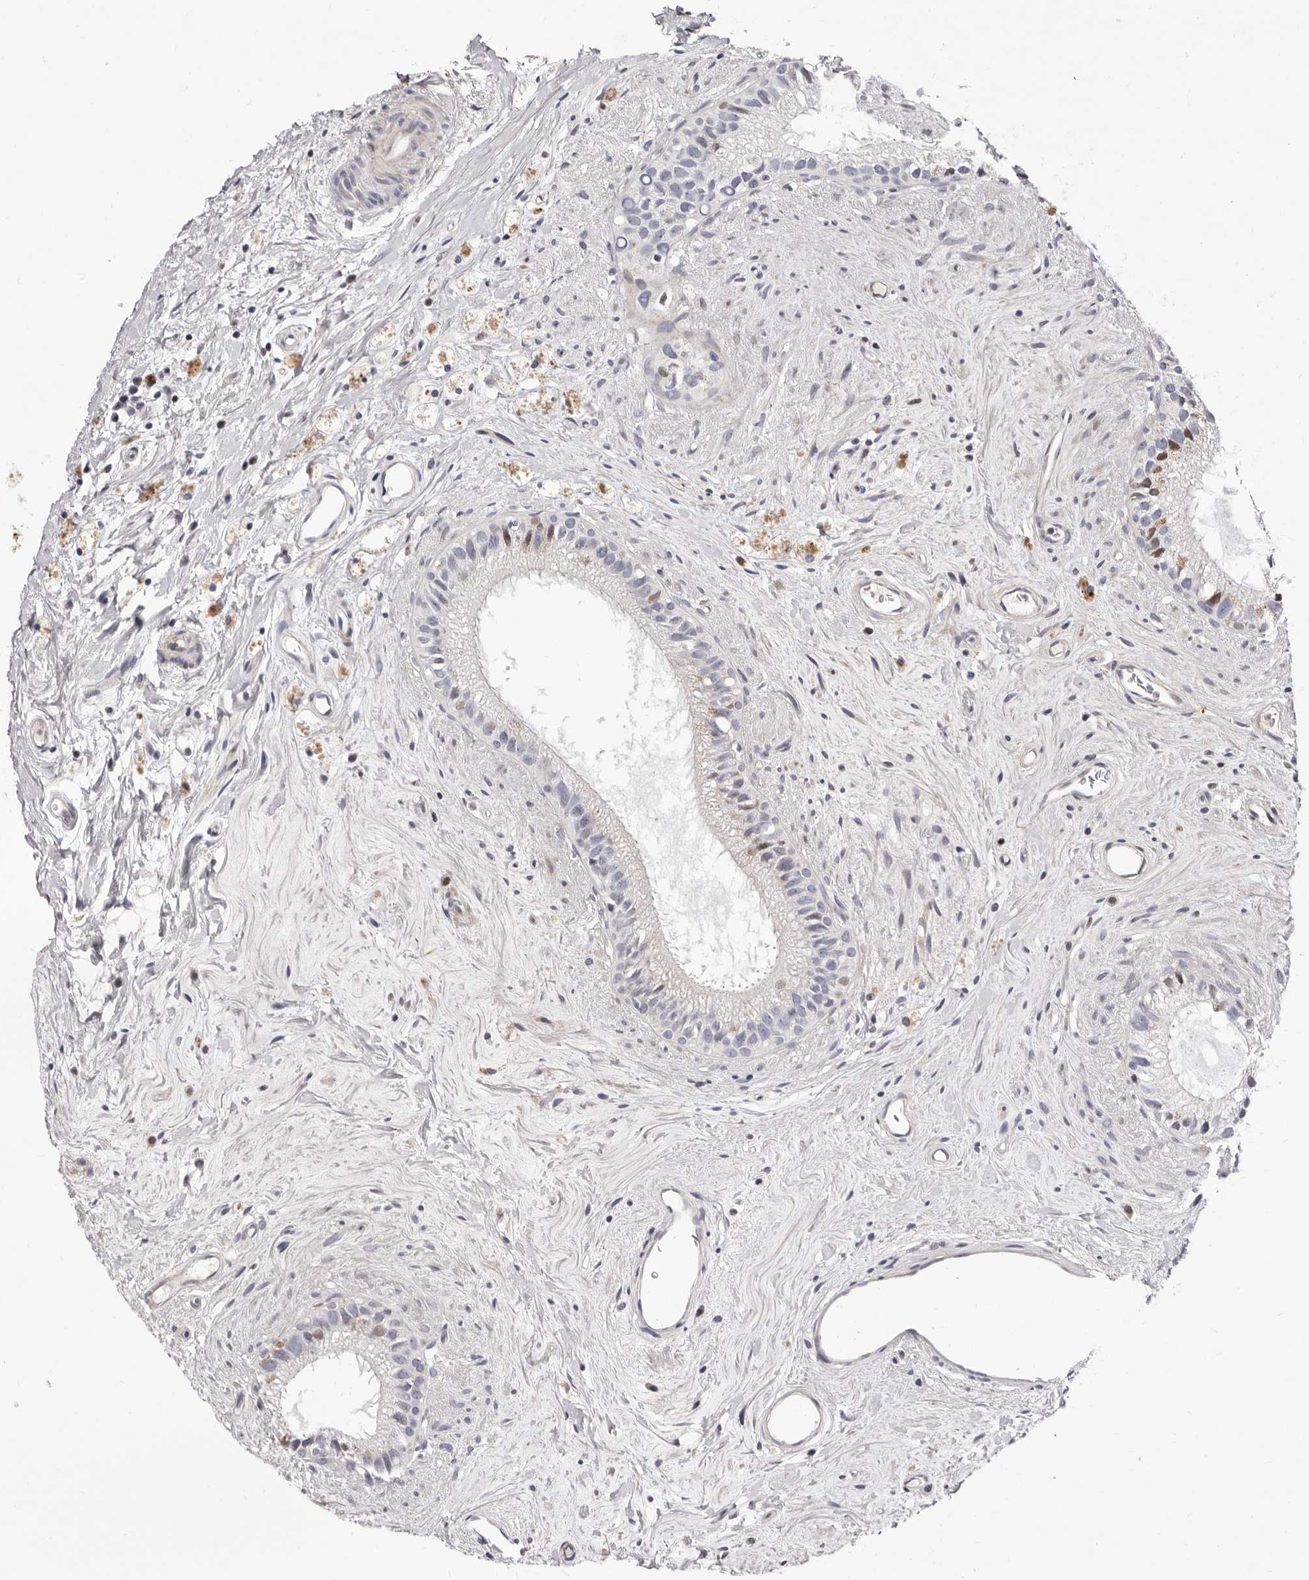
{"staining": {"intensity": "weak", "quantity": "<25%", "location": "cytoplasmic/membranous"}, "tissue": "epididymis", "cell_type": "Glandular cells", "image_type": "normal", "snomed": [{"axis": "morphology", "description": "Normal tissue, NOS"}, {"axis": "topography", "description": "Epididymis"}], "caption": "A high-resolution image shows immunohistochemistry (IHC) staining of benign epididymis, which reveals no significant expression in glandular cells.", "gene": "NUBPL", "patient": {"sex": "male", "age": 80}}